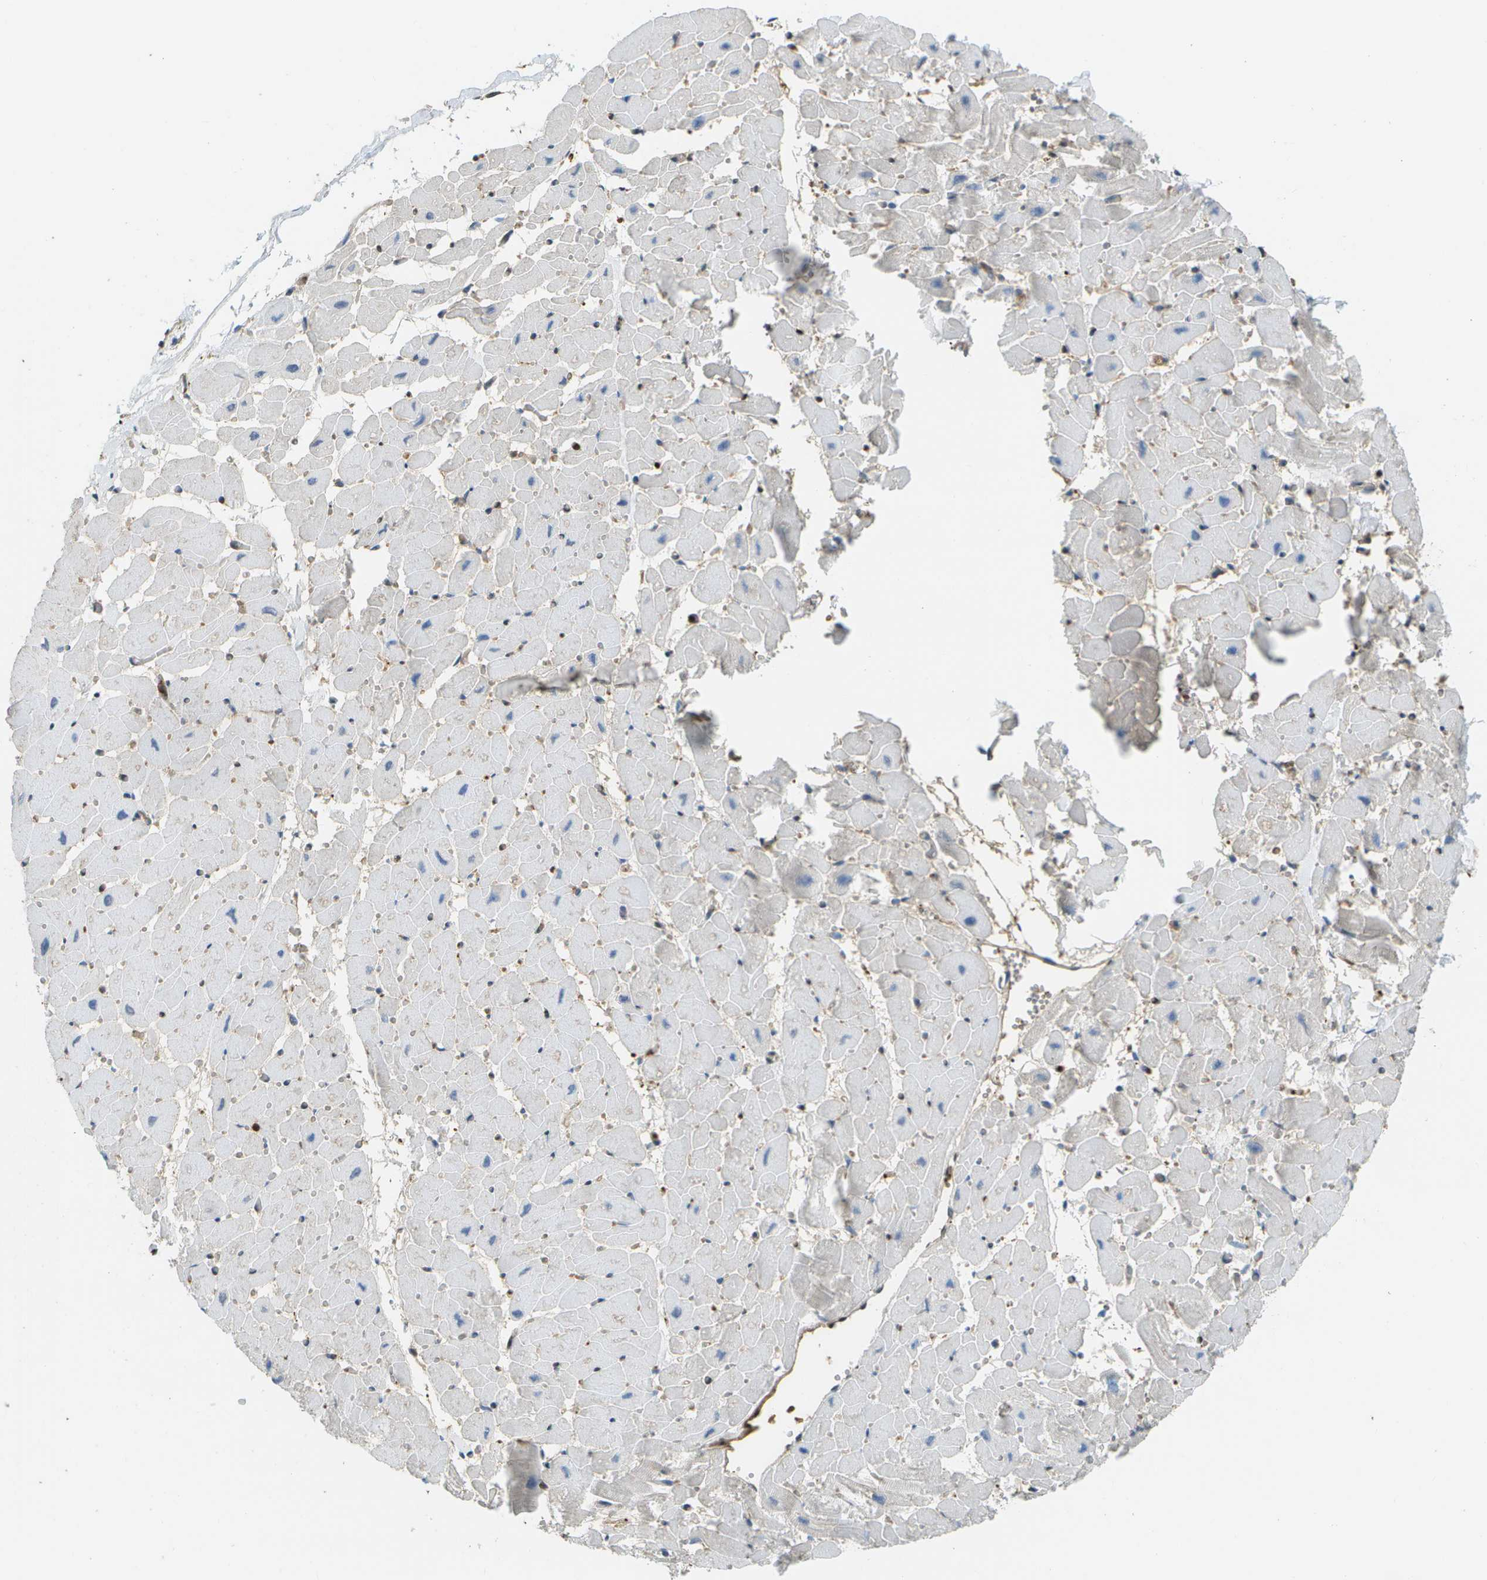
{"staining": {"intensity": "negative", "quantity": "none", "location": "none"}, "tissue": "heart muscle", "cell_type": "Cardiomyocytes", "image_type": "normal", "snomed": [{"axis": "morphology", "description": "Normal tissue, NOS"}, {"axis": "topography", "description": "Heart"}], "caption": "Cardiomyocytes are negative for protein expression in unremarkable human heart muscle. (DAB (3,3'-diaminobenzidine) immunohistochemistry, high magnification).", "gene": "CACHD1", "patient": {"sex": "female", "age": 19}}